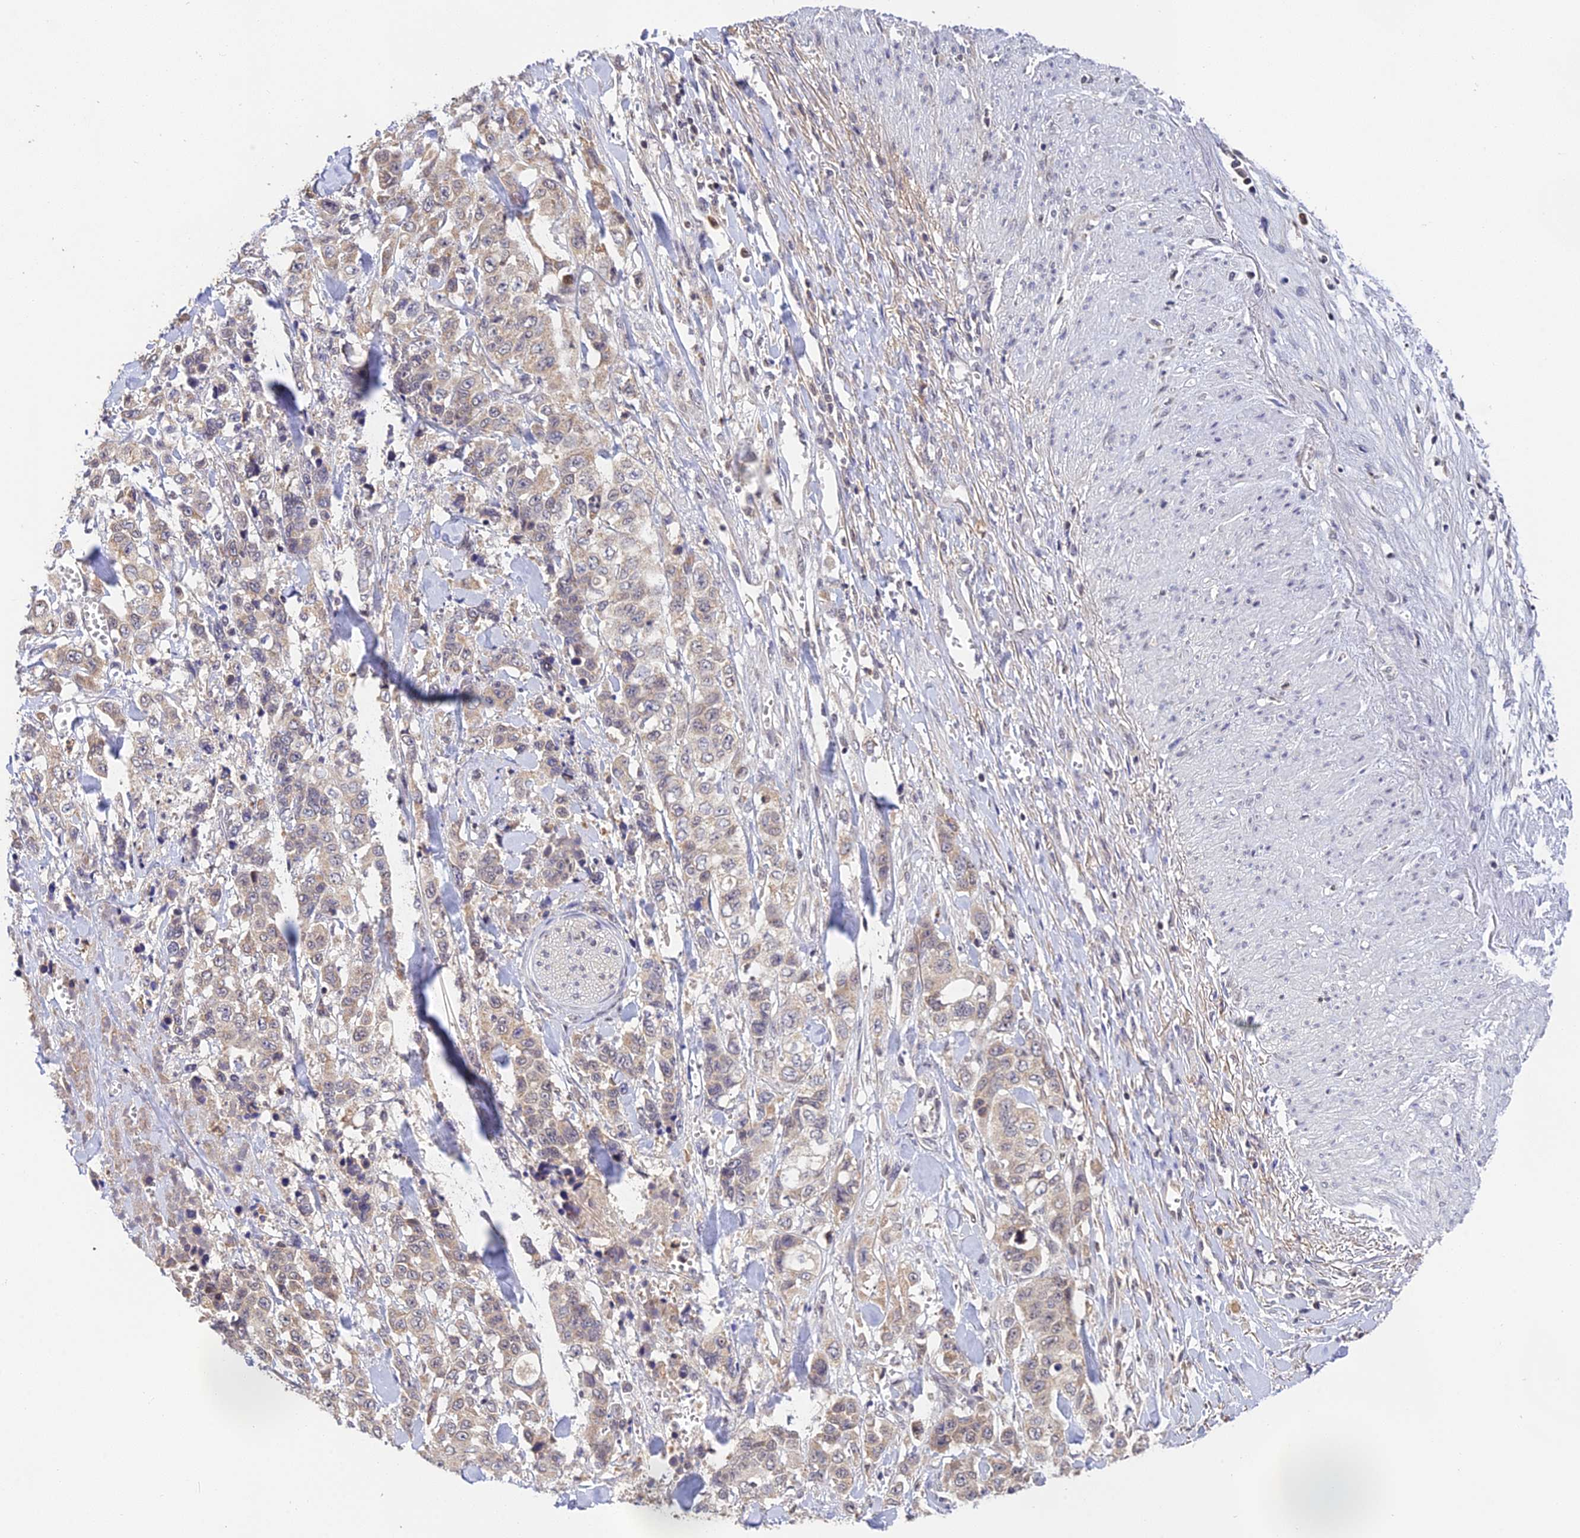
{"staining": {"intensity": "weak", "quantity": "25%-75%", "location": "cytoplasmic/membranous"}, "tissue": "stomach cancer", "cell_type": "Tumor cells", "image_type": "cancer", "snomed": [{"axis": "morphology", "description": "Adenocarcinoma, NOS"}, {"axis": "topography", "description": "Stomach, upper"}], "caption": "Brown immunohistochemical staining in stomach adenocarcinoma demonstrates weak cytoplasmic/membranous expression in about 25%-75% of tumor cells.", "gene": "PEX16", "patient": {"sex": "male", "age": 62}}